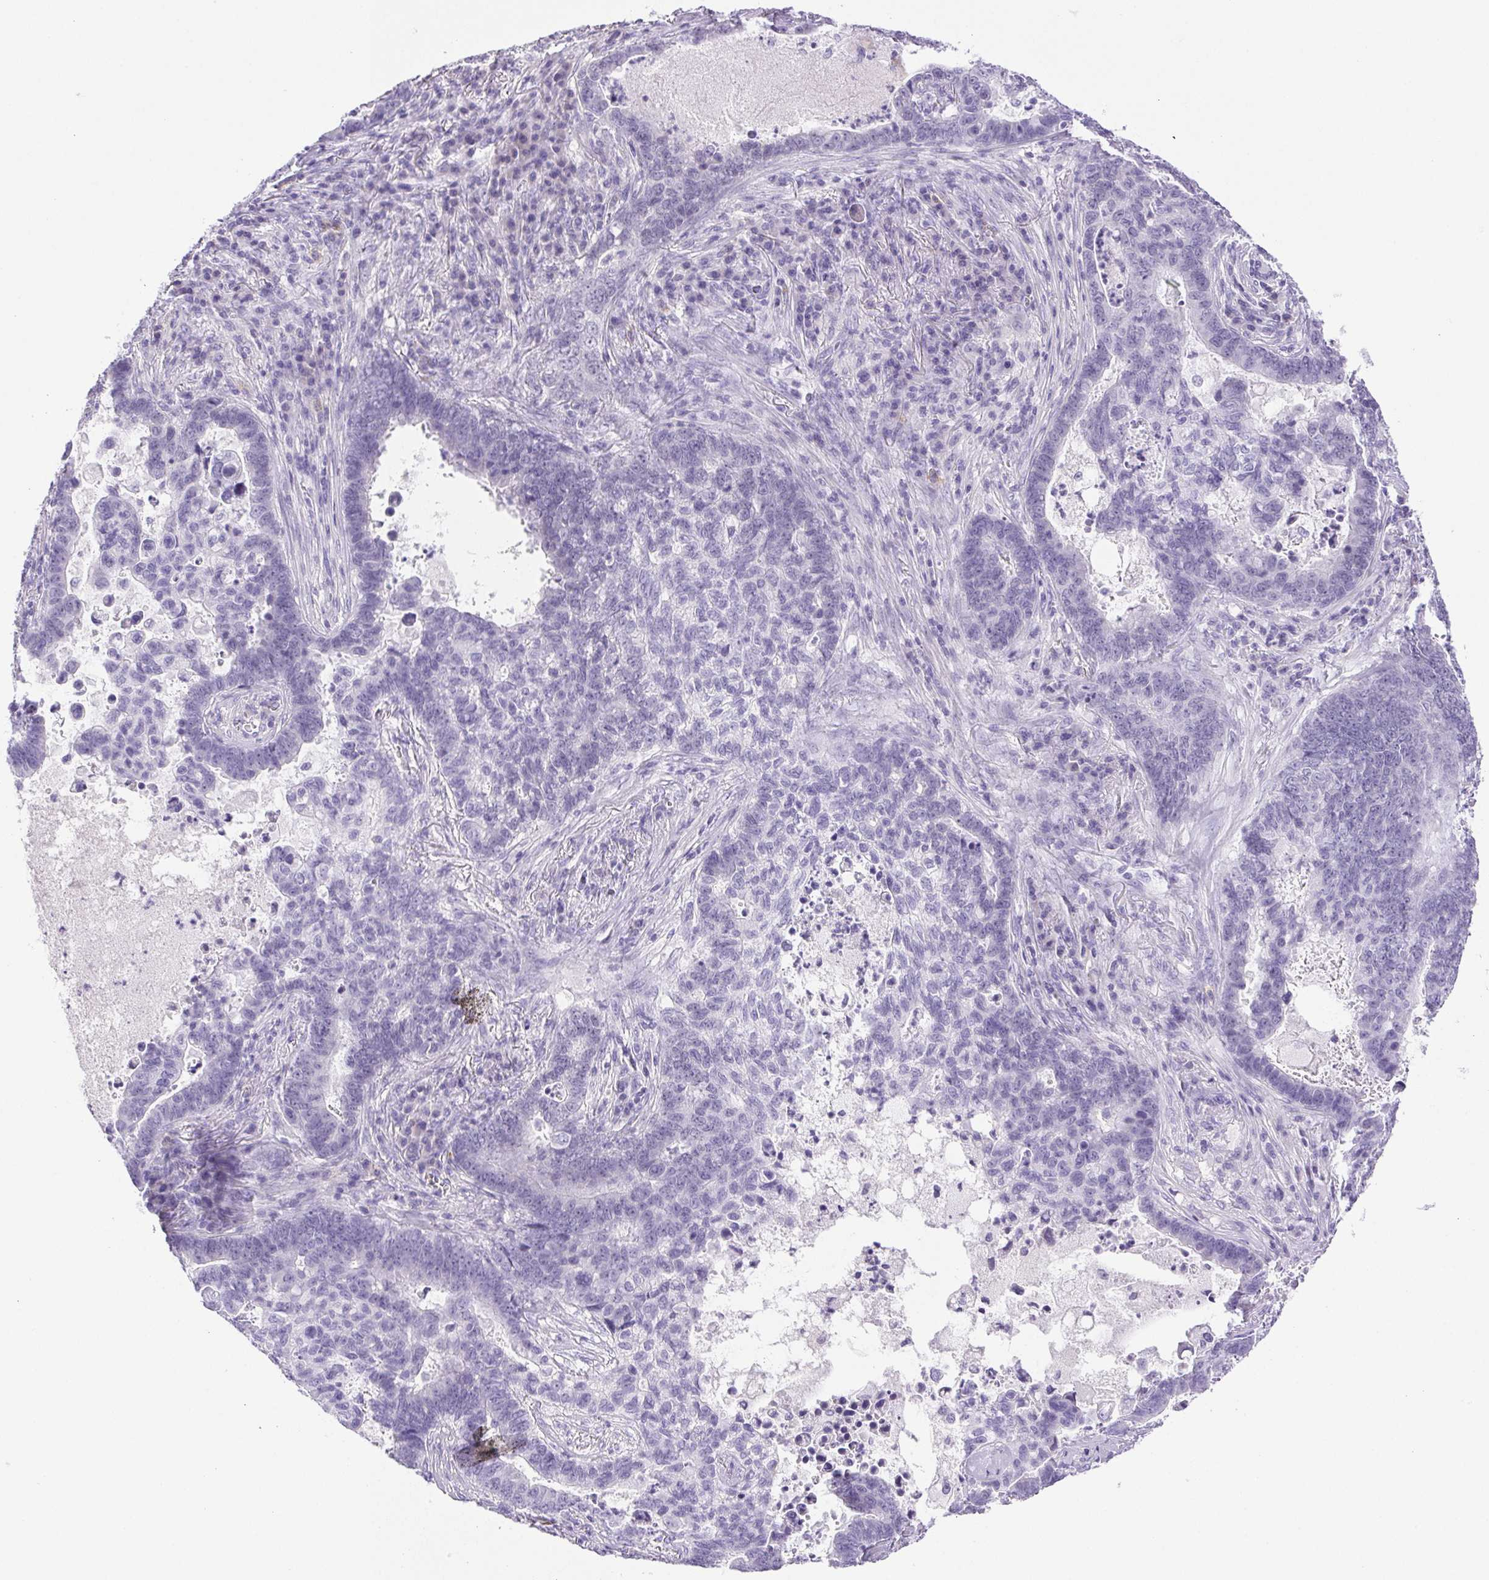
{"staining": {"intensity": "negative", "quantity": "none", "location": "none"}, "tissue": "lung cancer", "cell_type": "Tumor cells", "image_type": "cancer", "snomed": [{"axis": "morphology", "description": "Aneuploidy"}, {"axis": "morphology", "description": "Adenocarcinoma, NOS"}, {"axis": "morphology", "description": "Adenocarcinoma primary or metastatic"}, {"axis": "topography", "description": "Lung"}], "caption": "The photomicrograph shows no staining of tumor cells in lung cancer. Brightfield microscopy of IHC stained with DAB (3,3'-diaminobenzidine) (brown) and hematoxylin (blue), captured at high magnification.", "gene": "PAPPA2", "patient": {"sex": "female", "age": 75}}